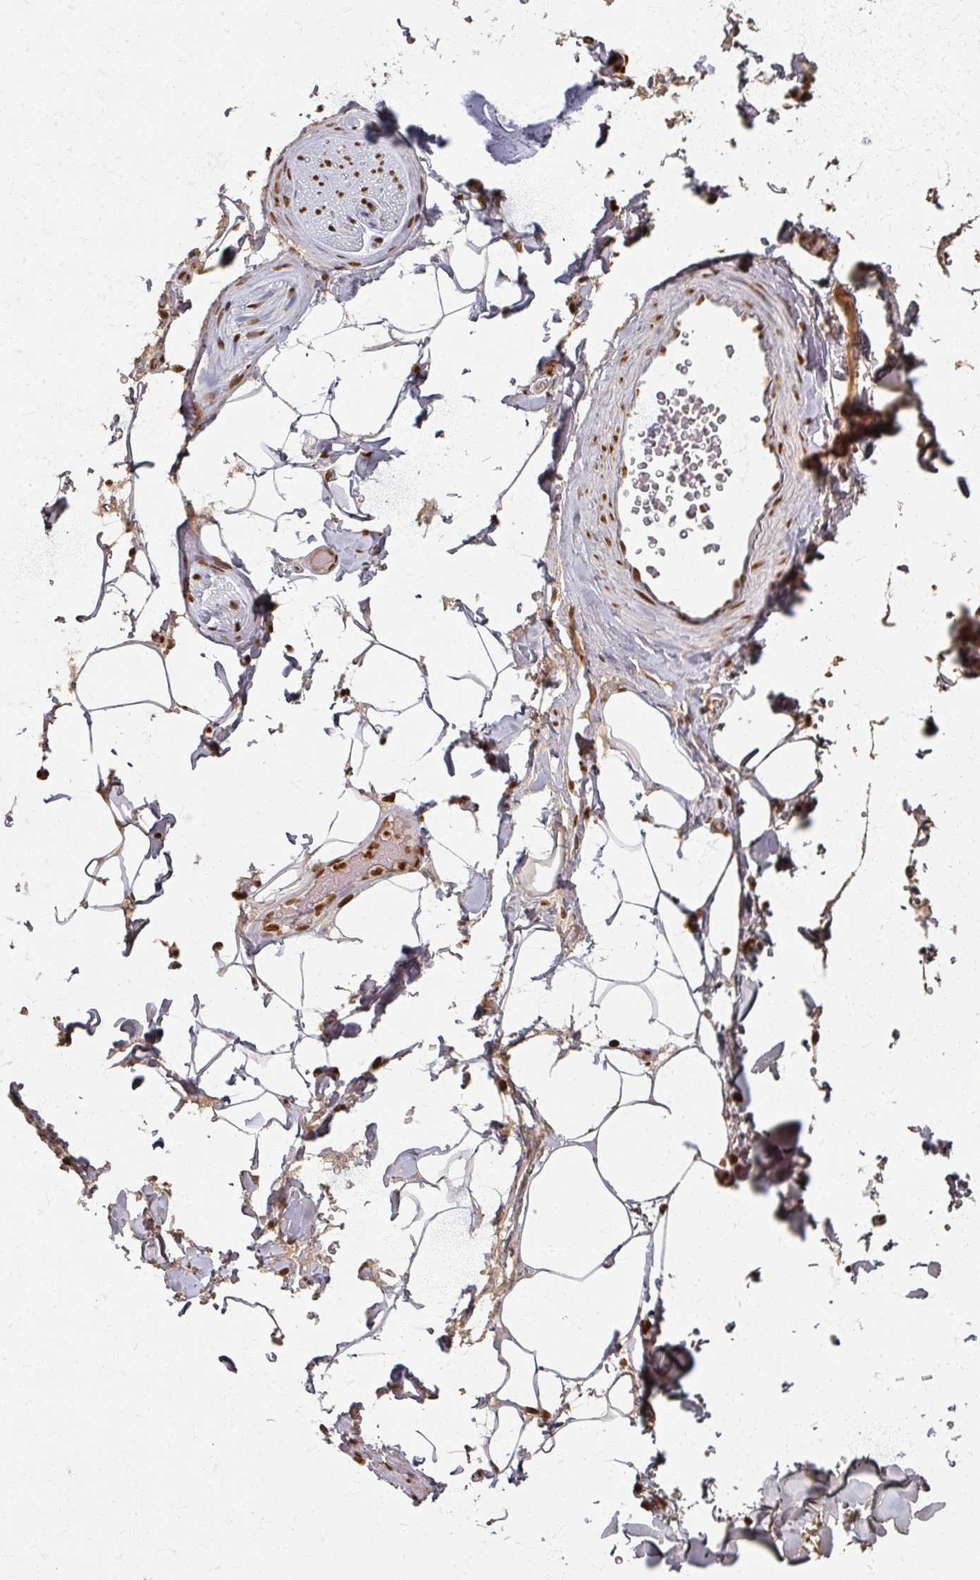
{"staining": {"intensity": "moderate", "quantity": "<25%", "location": "nuclear"}, "tissue": "adipose tissue", "cell_type": "Adipocytes", "image_type": "normal", "snomed": [{"axis": "morphology", "description": "Normal tissue, NOS"}, {"axis": "topography", "description": "Rectum"}, {"axis": "topography", "description": "Peripheral nerve tissue"}], "caption": "IHC image of benign adipose tissue: human adipose tissue stained using immunohistochemistry (IHC) displays low levels of moderate protein expression localized specifically in the nuclear of adipocytes, appearing as a nuclear brown color.", "gene": "DCUN1D5", "patient": {"sex": "female", "age": 69}}